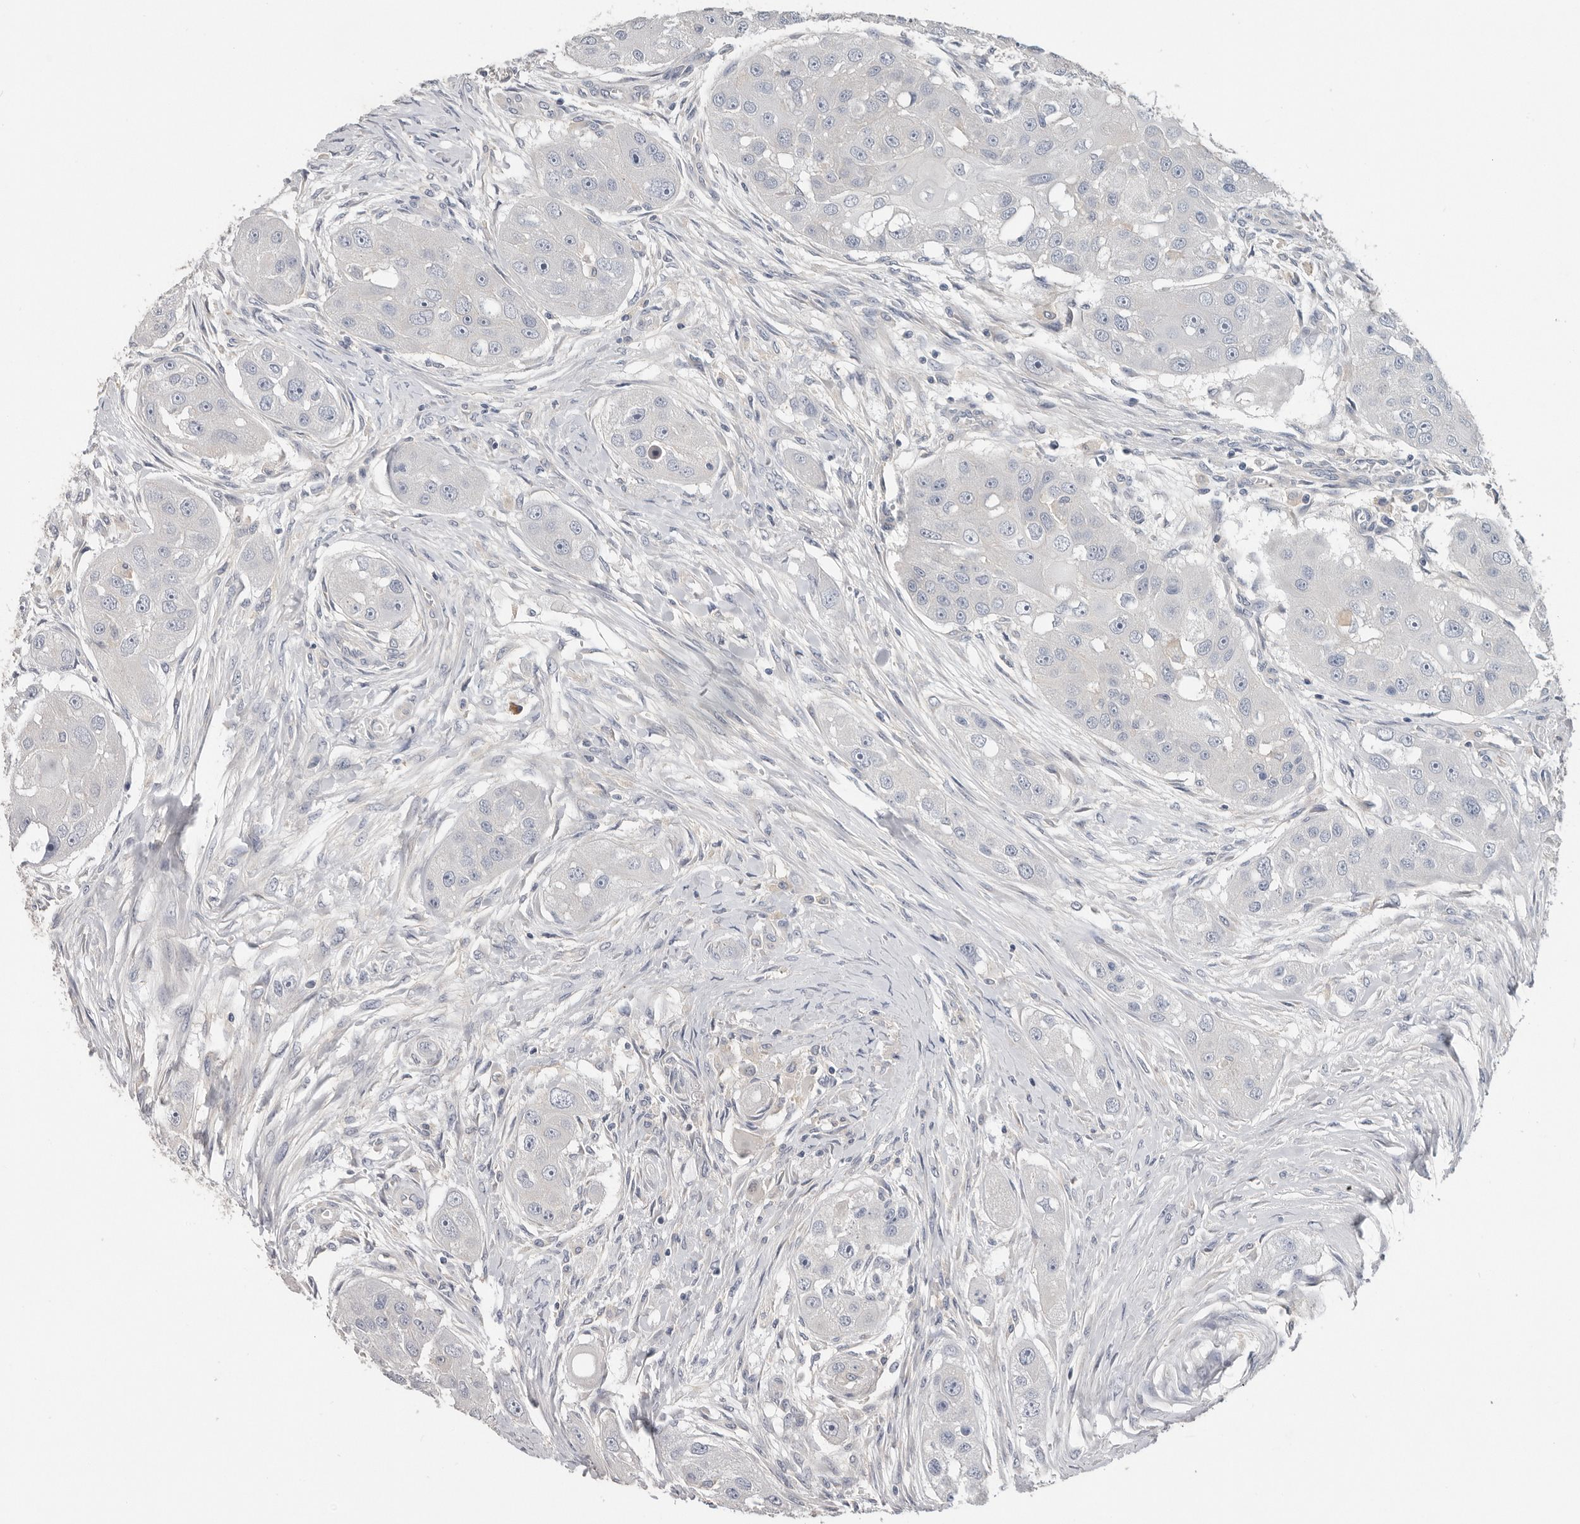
{"staining": {"intensity": "negative", "quantity": "none", "location": "none"}, "tissue": "head and neck cancer", "cell_type": "Tumor cells", "image_type": "cancer", "snomed": [{"axis": "morphology", "description": "Normal tissue, NOS"}, {"axis": "morphology", "description": "Squamous cell carcinoma, NOS"}, {"axis": "topography", "description": "Skeletal muscle"}, {"axis": "topography", "description": "Head-Neck"}], "caption": "High magnification brightfield microscopy of head and neck squamous cell carcinoma stained with DAB (brown) and counterstained with hematoxylin (blue): tumor cells show no significant staining. (IHC, brightfield microscopy, high magnification).", "gene": "WDTC1", "patient": {"sex": "male", "age": 51}}